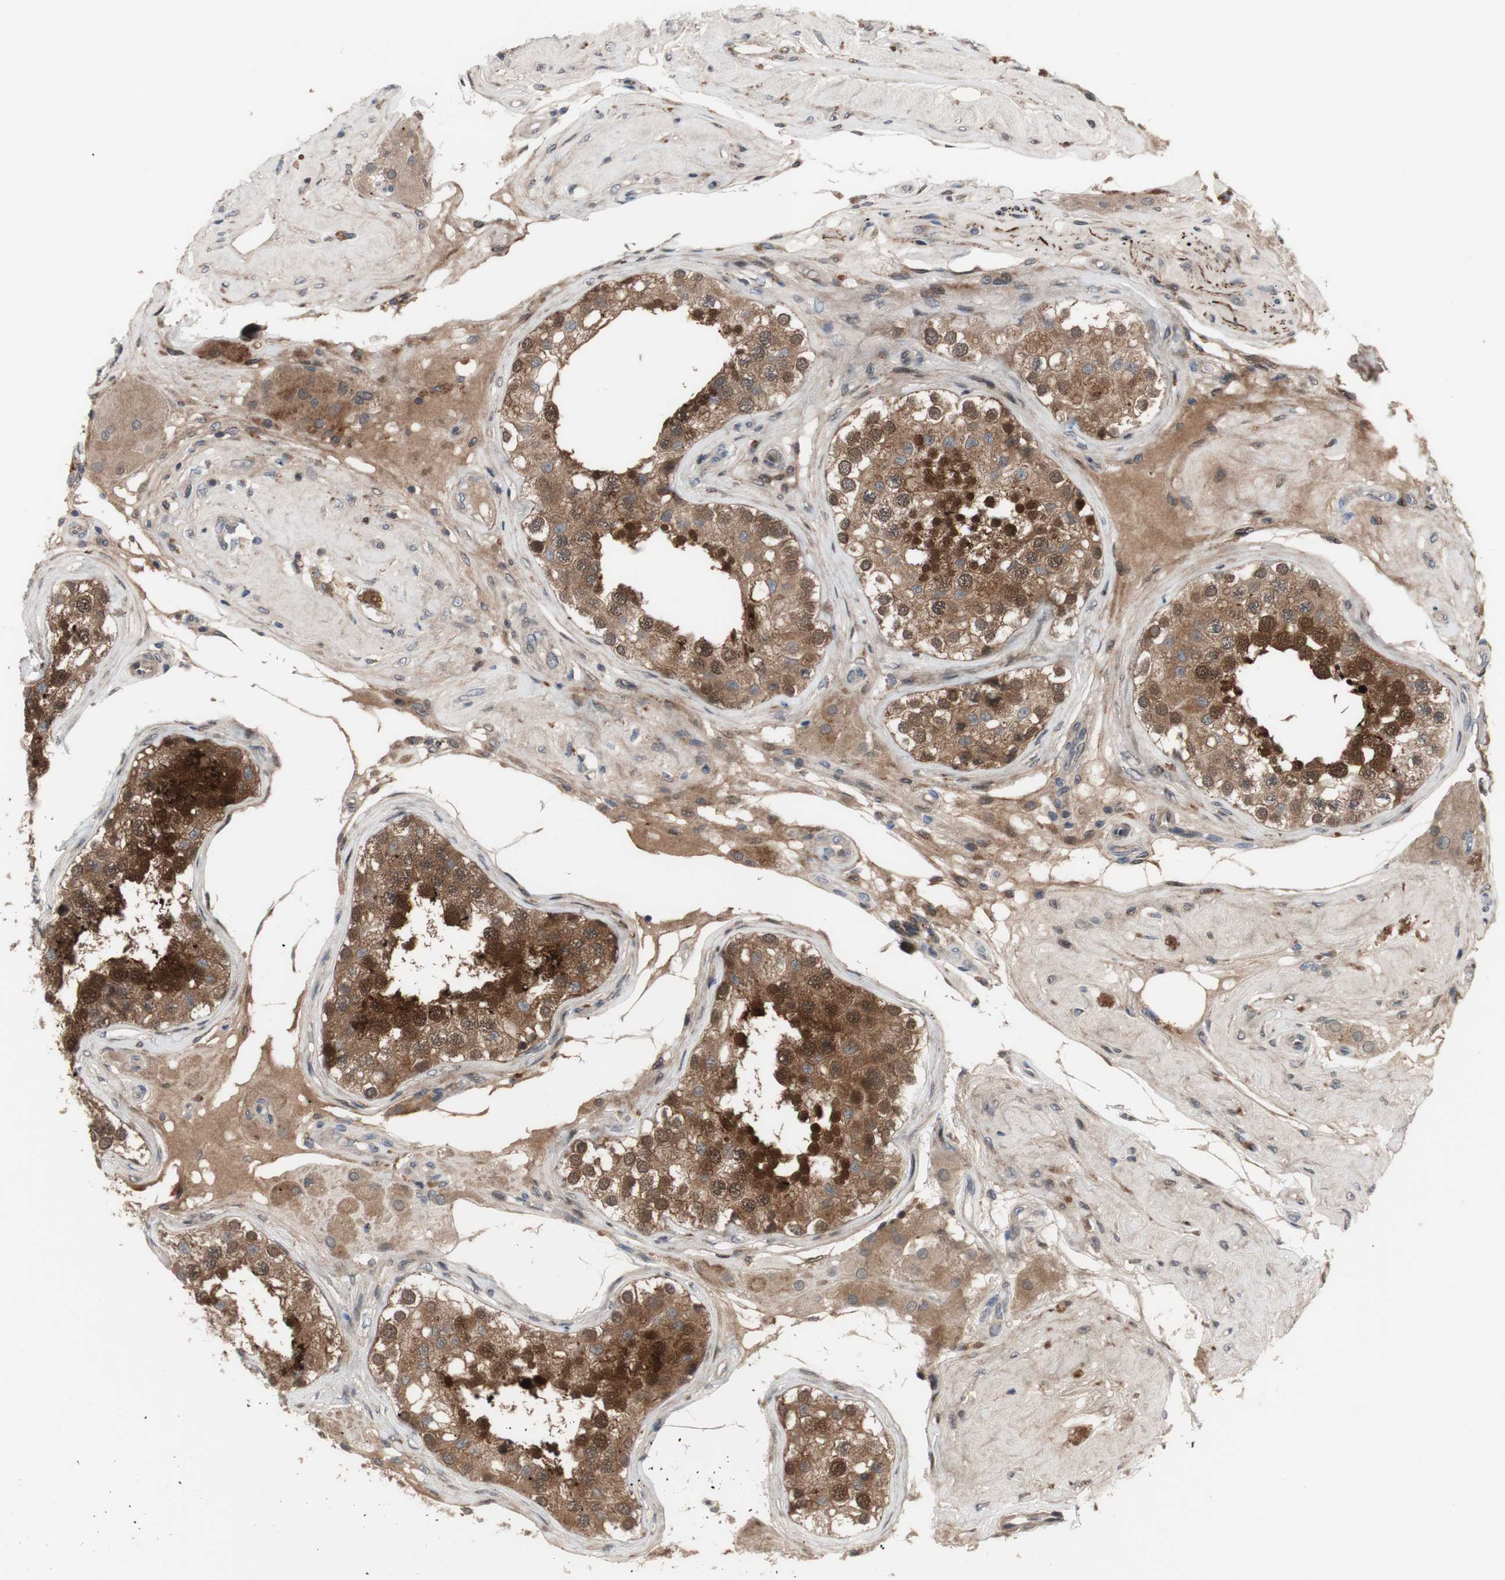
{"staining": {"intensity": "strong", "quantity": "25%-75%", "location": "cytoplasmic/membranous,nuclear"}, "tissue": "testis", "cell_type": "Cells in seminiferous ducts", "image_type": "normal", "snomed": [{"axis": "morphology", "description": "Normal tissue, NOS"}, {"axis": "topography", "description": "Testis"}], "caption": "Immunohistochemistry (IHC) of normal human testis demonstrates high levels of strong cytoplasmic/membranous,nuclear staining in approximately 25%-75% of cells in seminiferous ducts. The staining was performed using DAB, with brown indicating positive protein expression. Nuclei are stained blue with hematoxylin.", "gene": "OAZ1", "patient": {"sex": "male", "age": 68}}